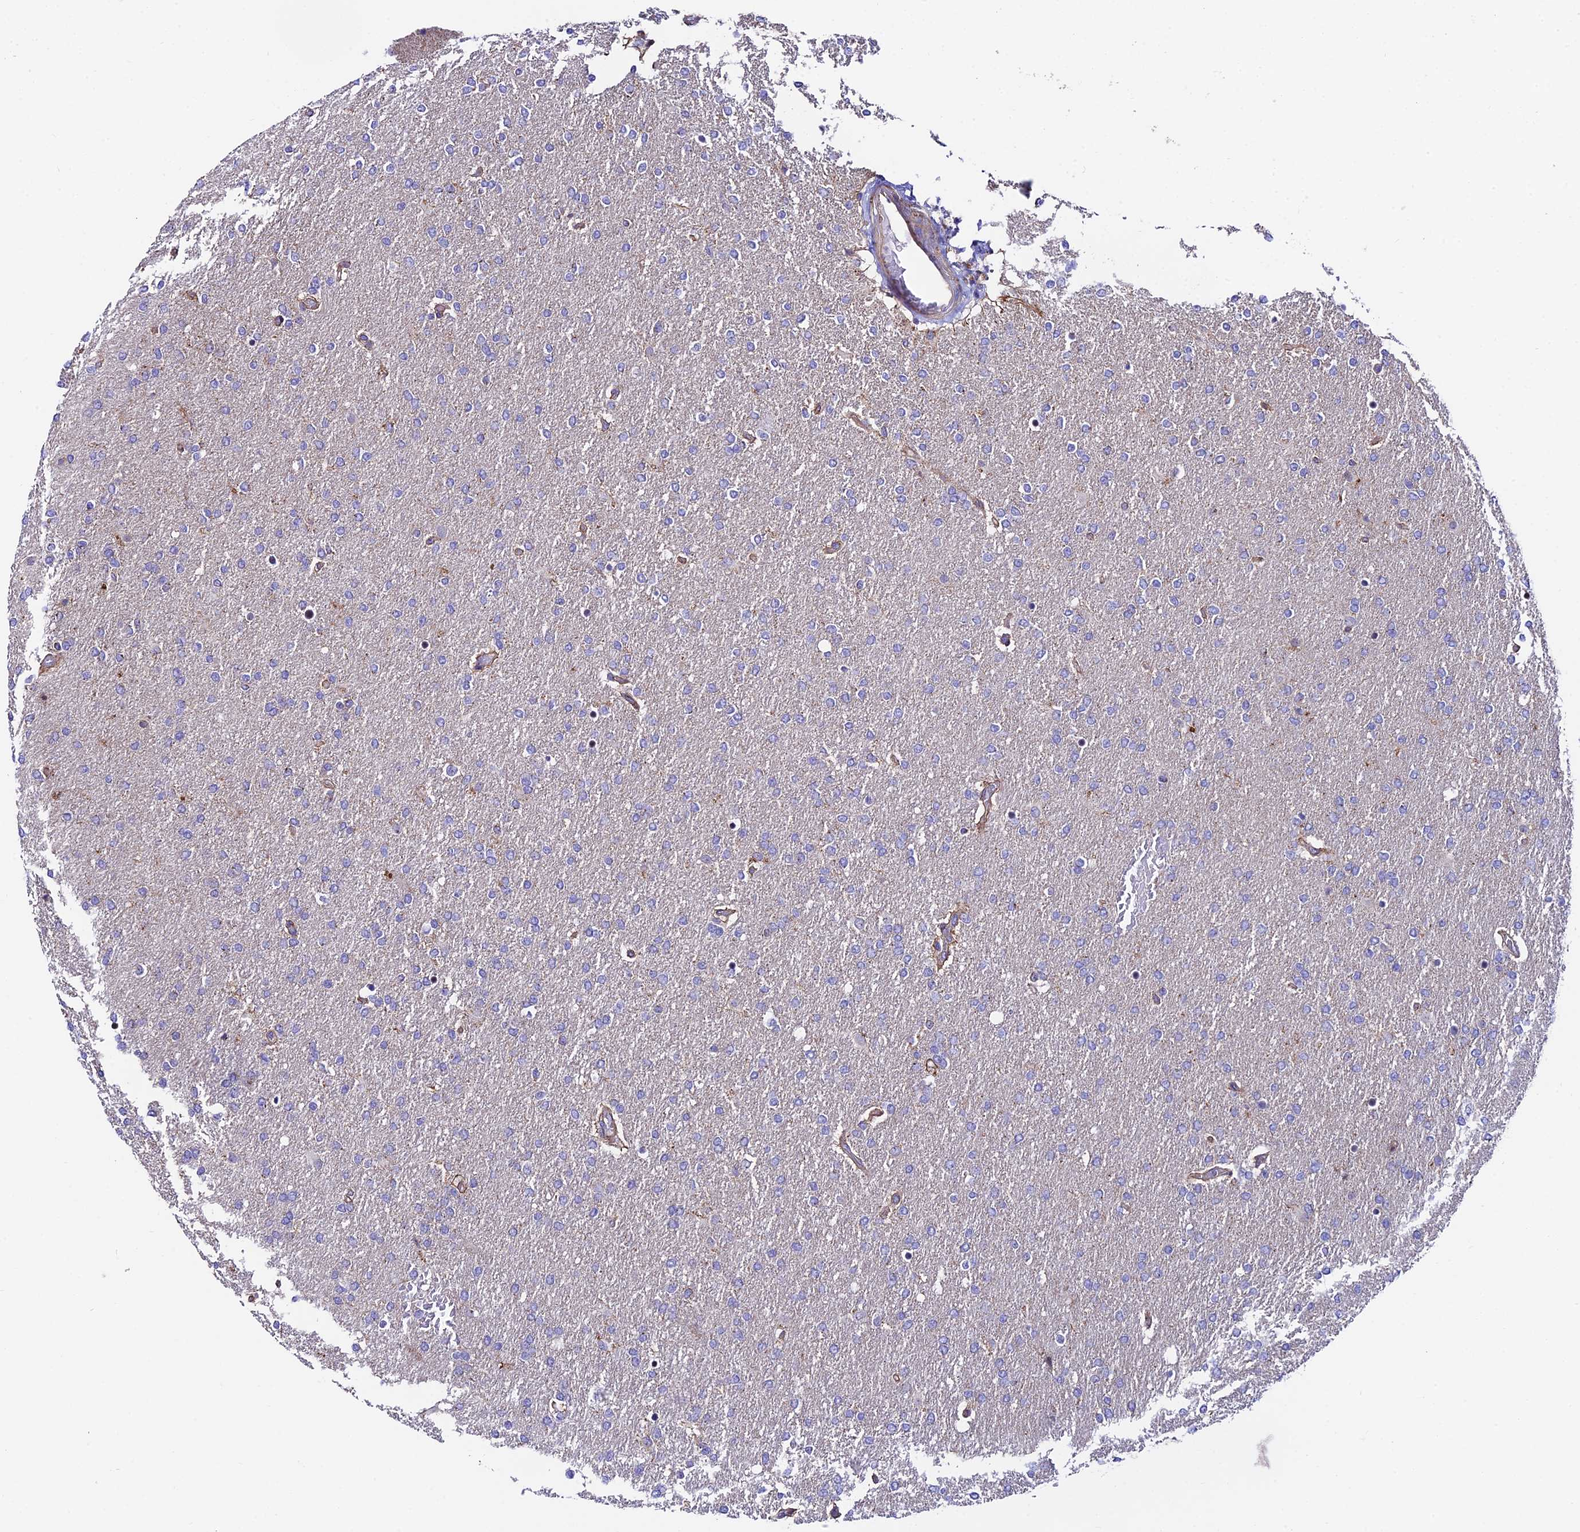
{"staining": {"intensity": "negative", "quantity": "none", "location": "none"}, "tissue": "glioma", "cell_type": "Tumor cells", "image_type": "cancer", "snomed": [{"axis": "morphology", "description": "Glioma, malignant, High grade"}, {"axis": "topography", "description": "Brain"}], "caption": "Malignant glioma (high-grade) stained for a protein using immunohistochemistry (IHC) demonstrates no staining tumor cells.", "gene": "QRFP", "patient": {"sex": "male", "age": 72}}